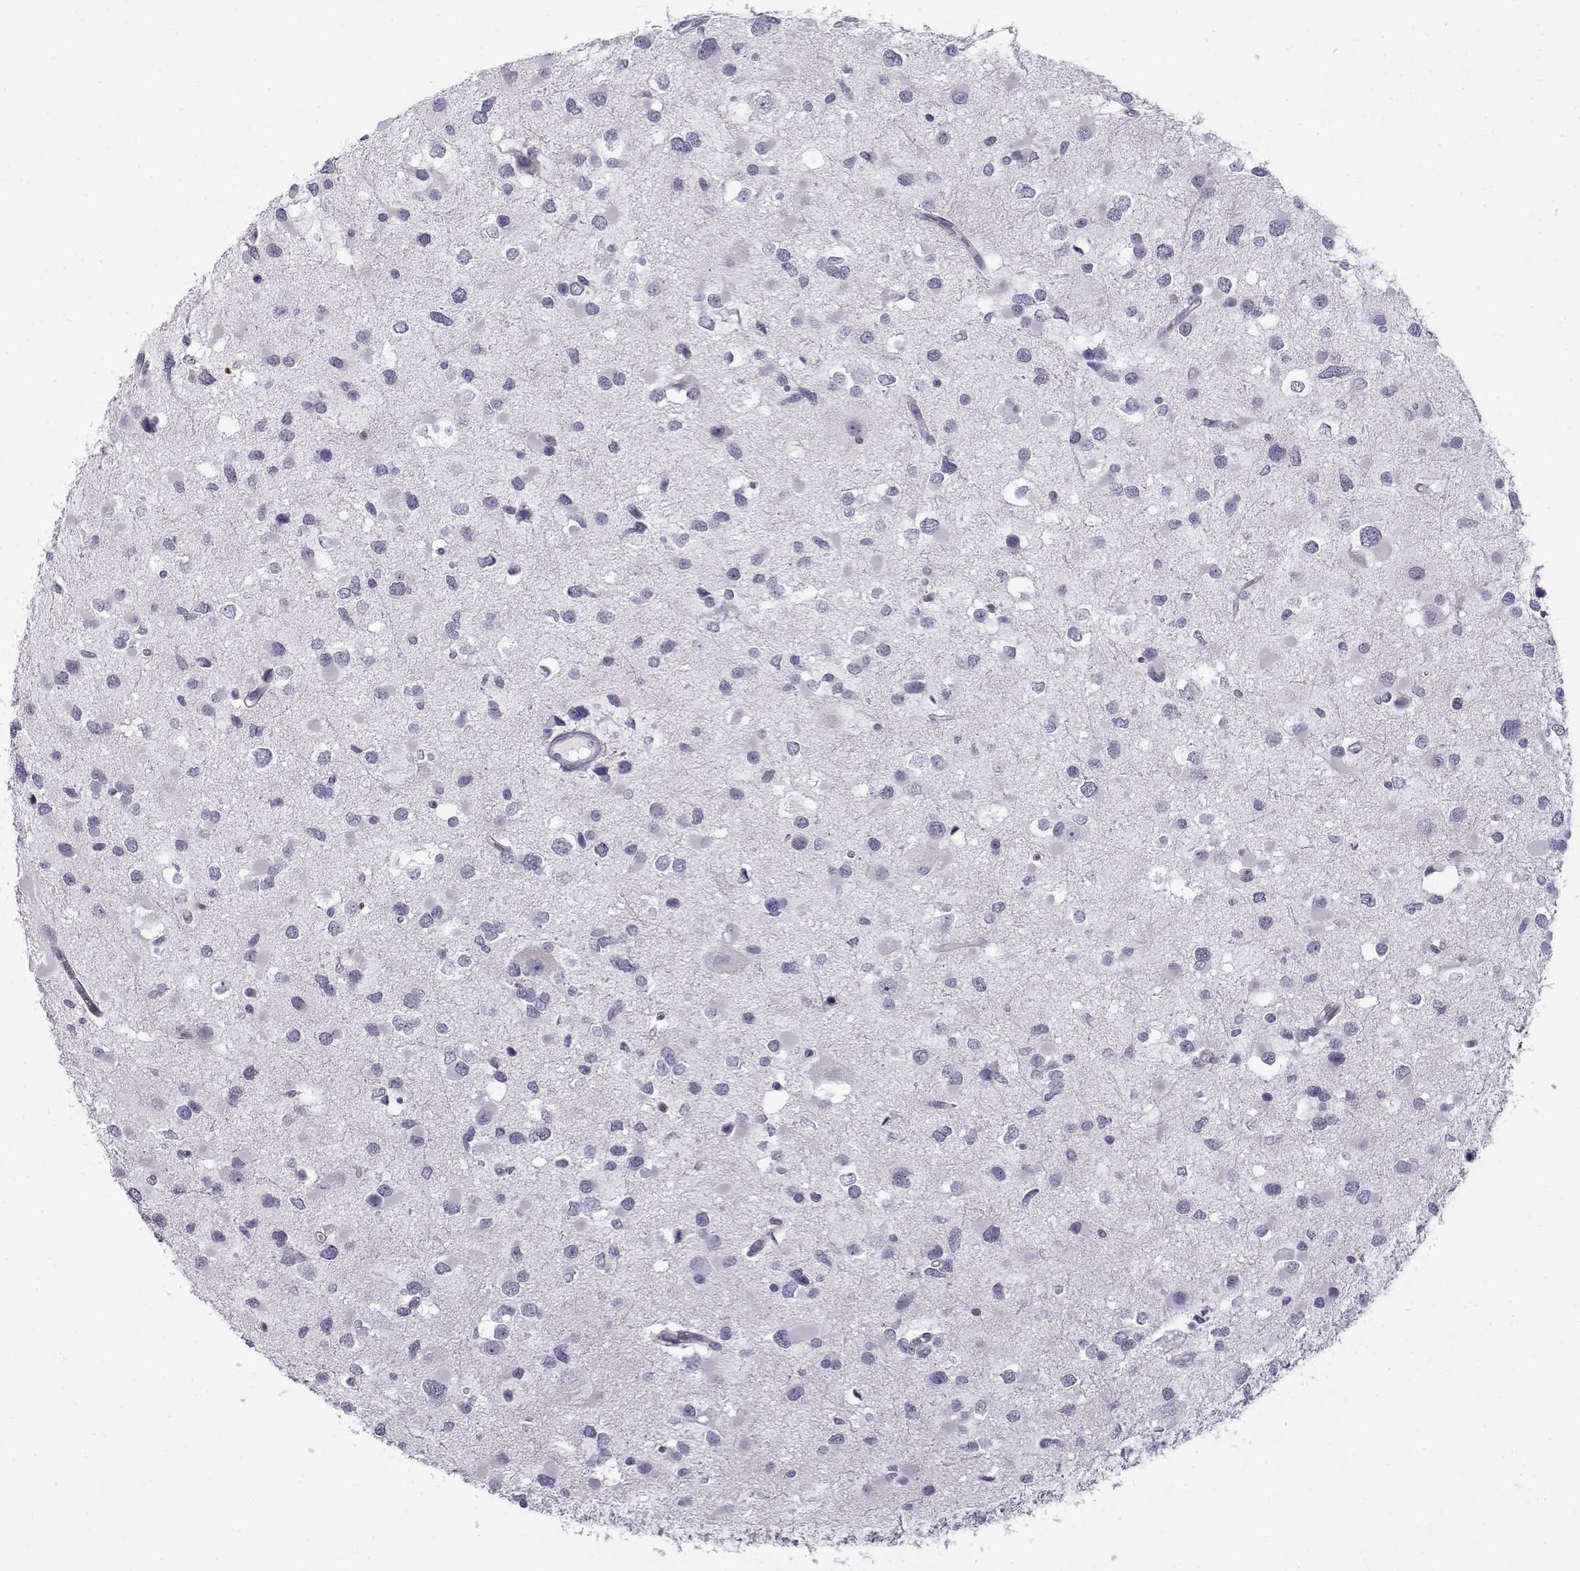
{"staining": {"intensity": "negative", "quantity": "none", "location": "none"}, "tissue": "glioma", "cell_type": "Tumor cells", "image_type": "cancer", "snomed": [{"axis": "morphology", "description": "Glioma, malignant, Low grade"}, {"axis": "topography", "description": "Brain"}], "caption": "The micrograph displays no staining of tumor cells in glioma.", "gene": "GTSF1L", "patient": {"sex": "female", "age": 32}}